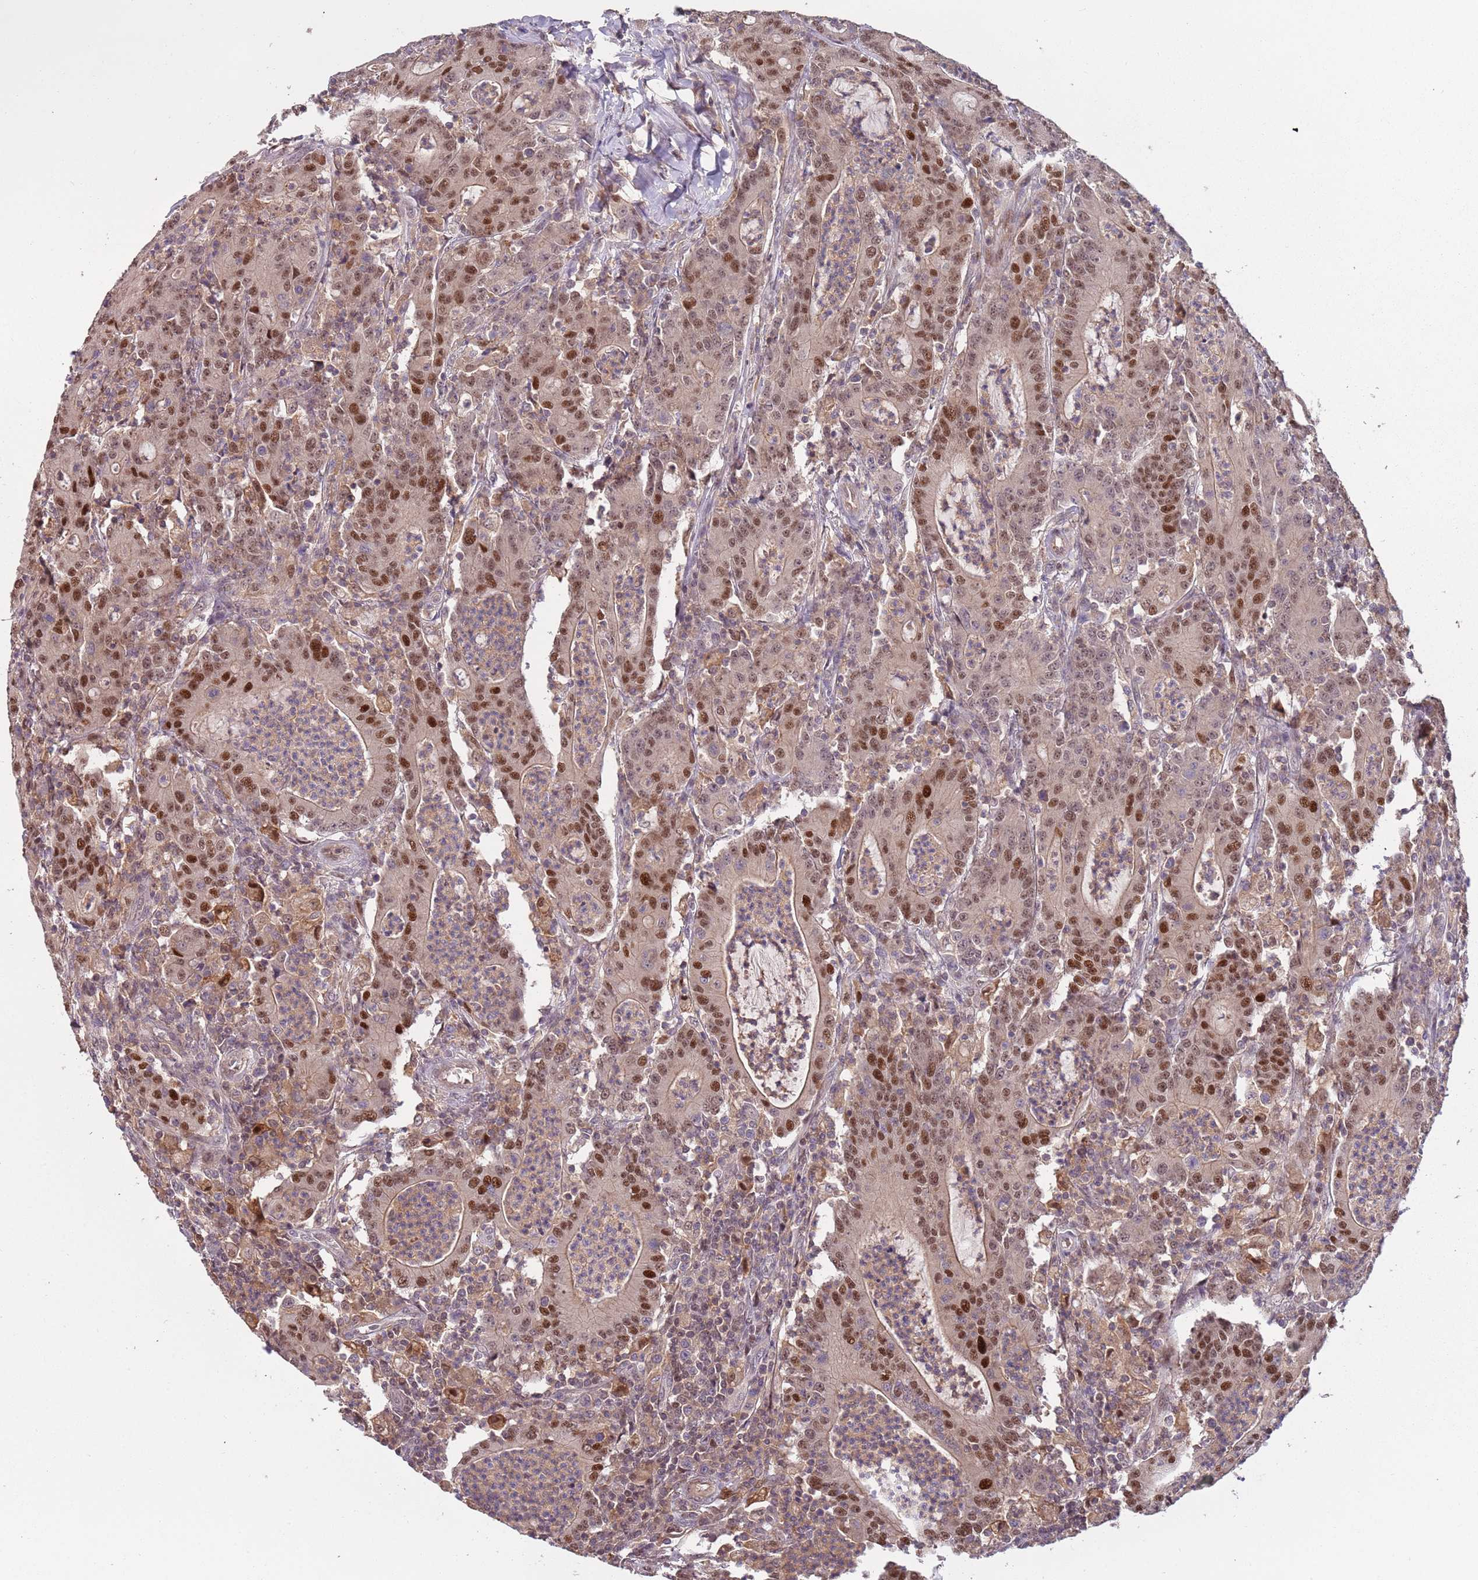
{"staining": {"intensity": "moderate", "quantity": ">75%", "location": "nuclear"}, "tissue": "colorectal cancer", "cell_type": "Tumor cells", "image_type": "cancer", "snomed": [{"axis": "morphology", "description": "Adenocarcinoma, NOS"}, {"axis": "topography", "description": "Colon"}], "caption": "This photomicrograph exhibits IHC staining of colorectal adenocarcinoma, with medium moderate nuclear staining in about >75% of tumor cells.", "gene": "GSTO2", "patient": {"sex": "male", "age": 83}}